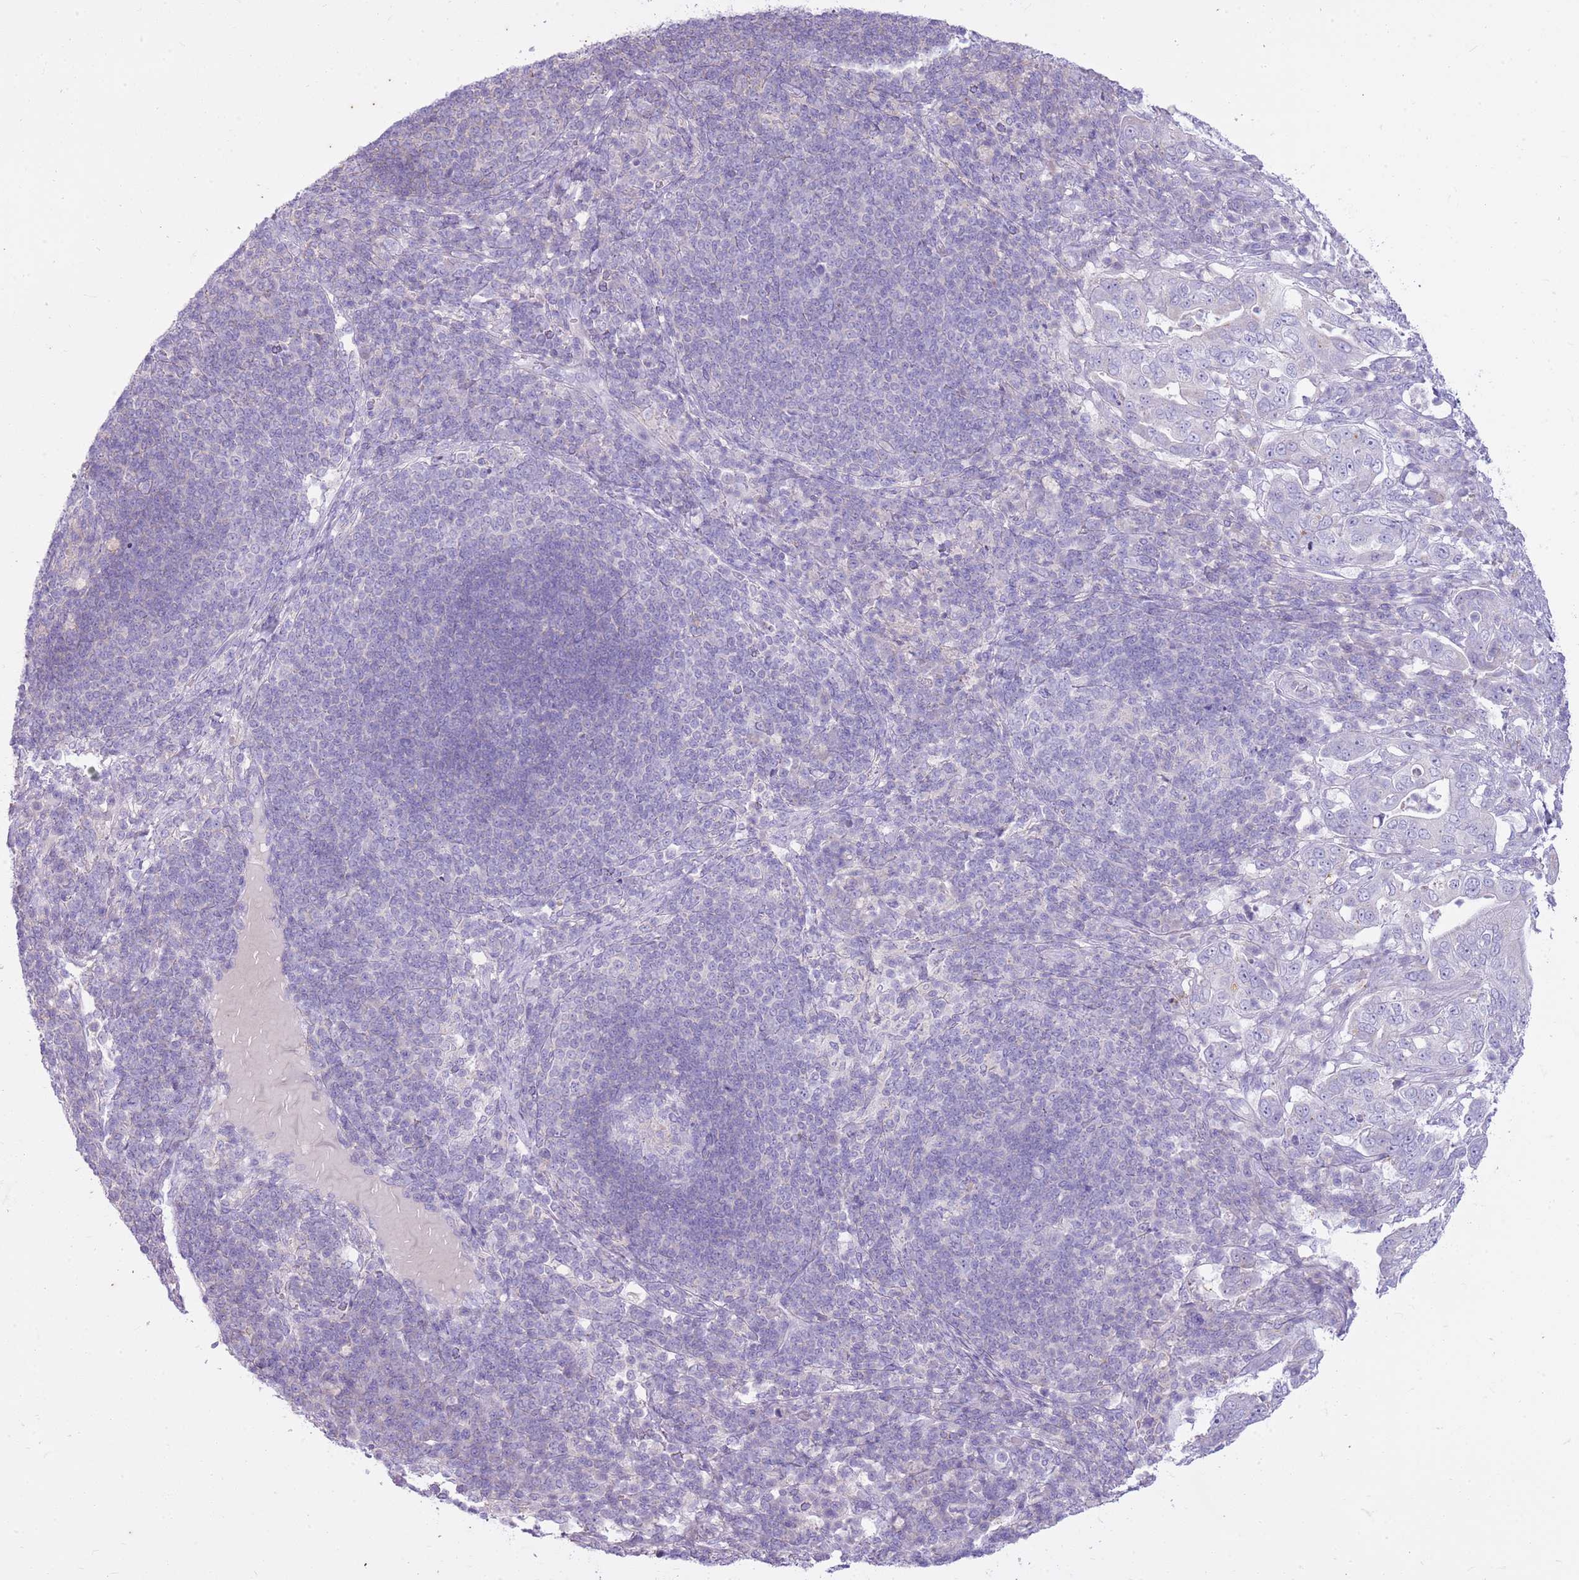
{"staining": {"intensity": "negative", "quantity": "none", "location": "none"}, "tissue": "pancreatic cancer", "cell_type": "Tumor cells", "image_type": "cancer", "snomed": [{"axis": "morphology", "description": "Normal tissue, NOS"}, {"axis": "morphology", "description": "Adenocarcinoma, NOS"}, {"axis": "topography", "description": "Lymph node"}, {"axis": "topography", "description": "Pancreas"}], "caption": "Tumor cells show no significant positivity in pancreatic cancer.", "gene": "CNPPD1", "patient": {"sex": "female", "age": 67}}